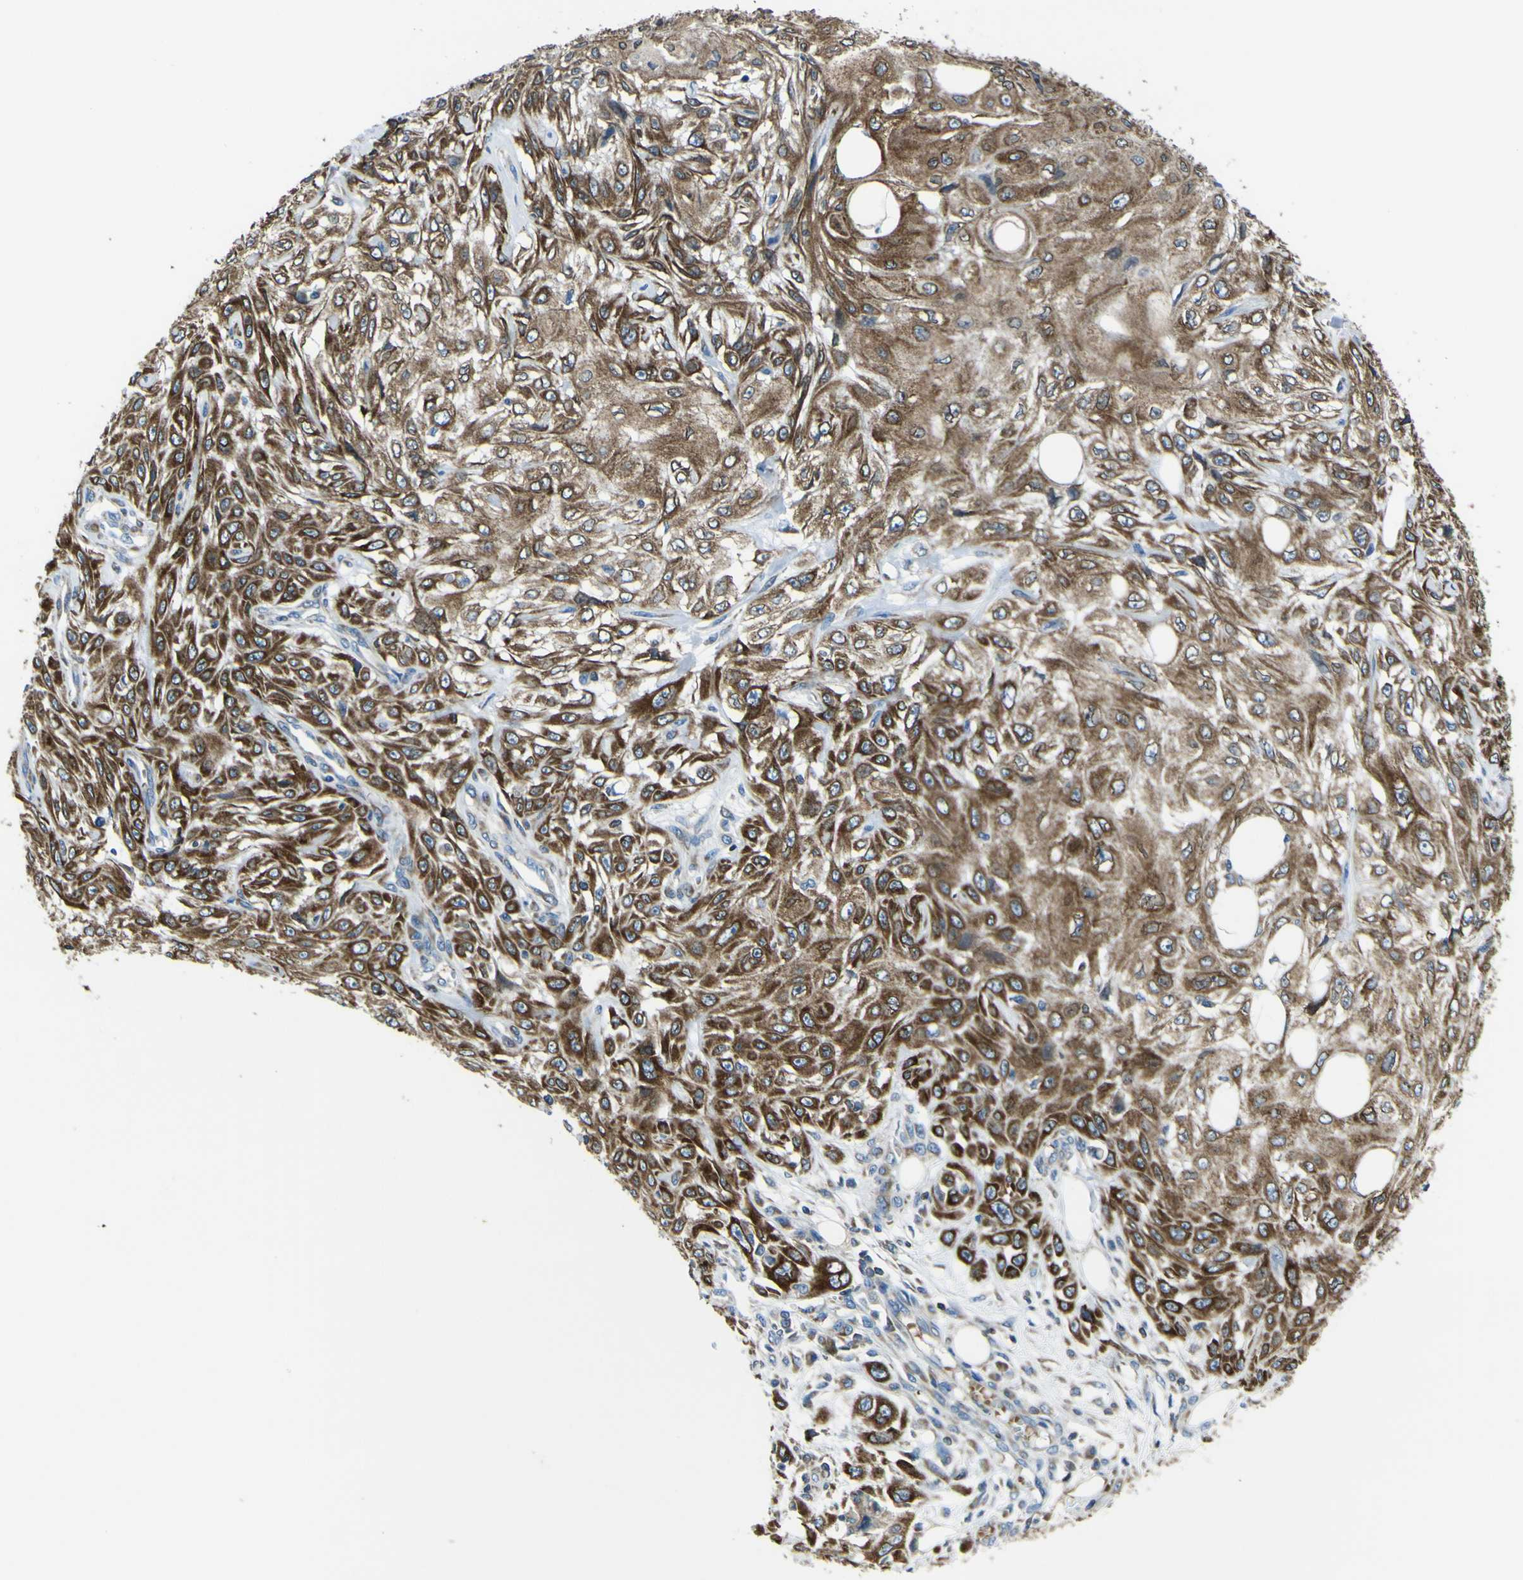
{"staining": {"intensity": "strong", "quantity": ">75%", "location": "cytoplasmic/membranous"}, "tissue": "skin cancer", "cell_type": "Tumor cells", "image_type": "cancer", "snomed": [{"axis": "morphology", "description": "Squamous cell carcinoma, NOS"}, {"axis": "topography", "description": "Skin"}], "caption": "Squamous cell carcinoma (skin) stained with a brown dye exhibits strong cytoplasmic/membranous positive expression in about >75% of tumor cells.", "gene": "STIM1", "patient": {"sex": "male", "age": 75}}